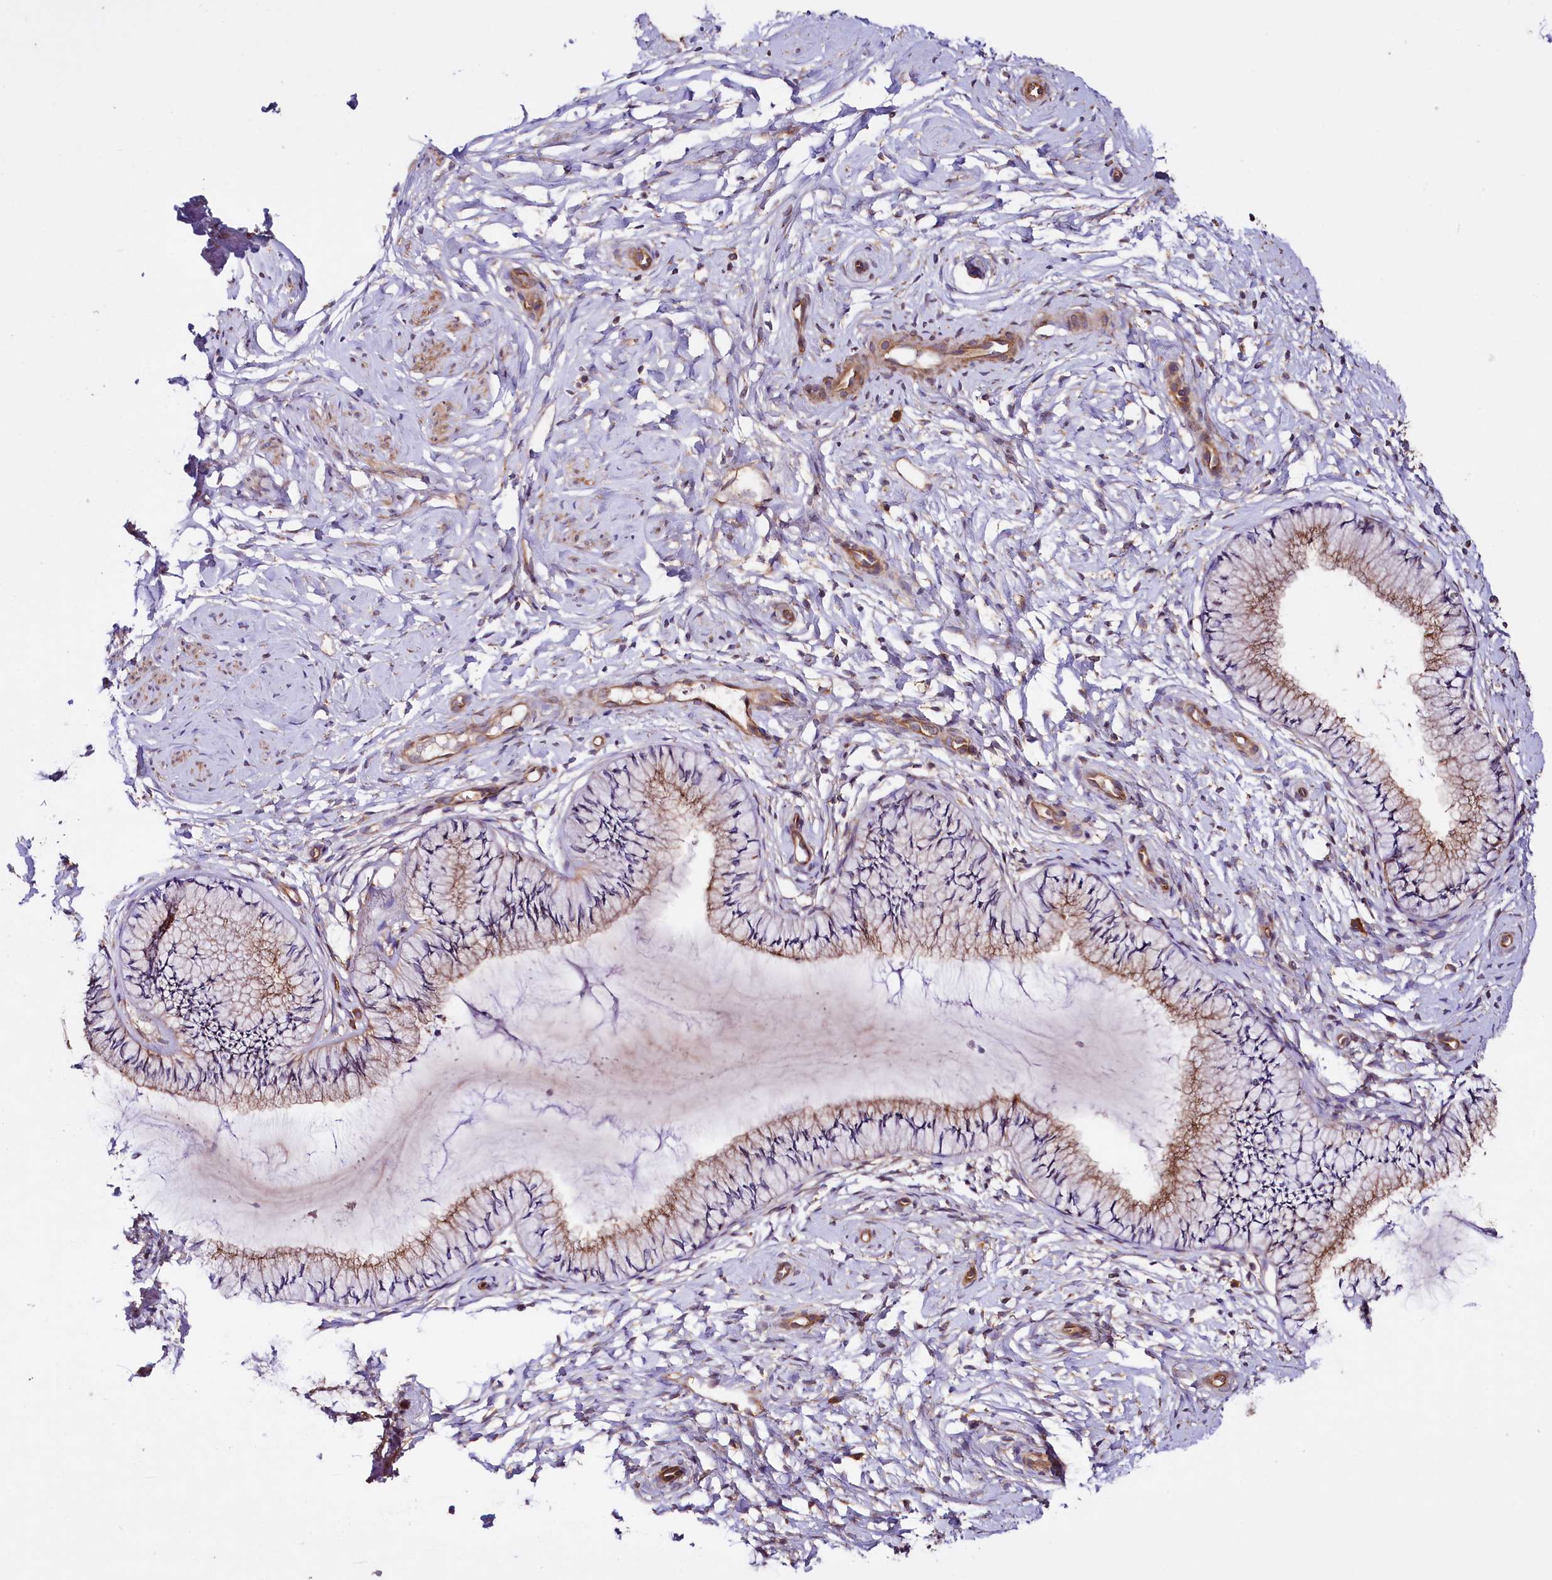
{"staining": {"intensity": "moderate", "quantity": "25%-75%", "location": "cytoplasmic/membranous"}, "tissue": "cervix", "cell_type": "Glandular cells", "image_type": "normal", "snomed": [{"axis": "morphology", "description": "Normal tissue, NOS"}, {"axis": "topography", "description": "Cervix"}], "caption": "About 25%-75% of glandular cells in unremarkable cervix exhibit moderate cytoplasmic/membranous protein expression as visualized by brown immunohistochemical staining.", "gene": "CEP295", "patient": {"sex": "female", "age": 33}}